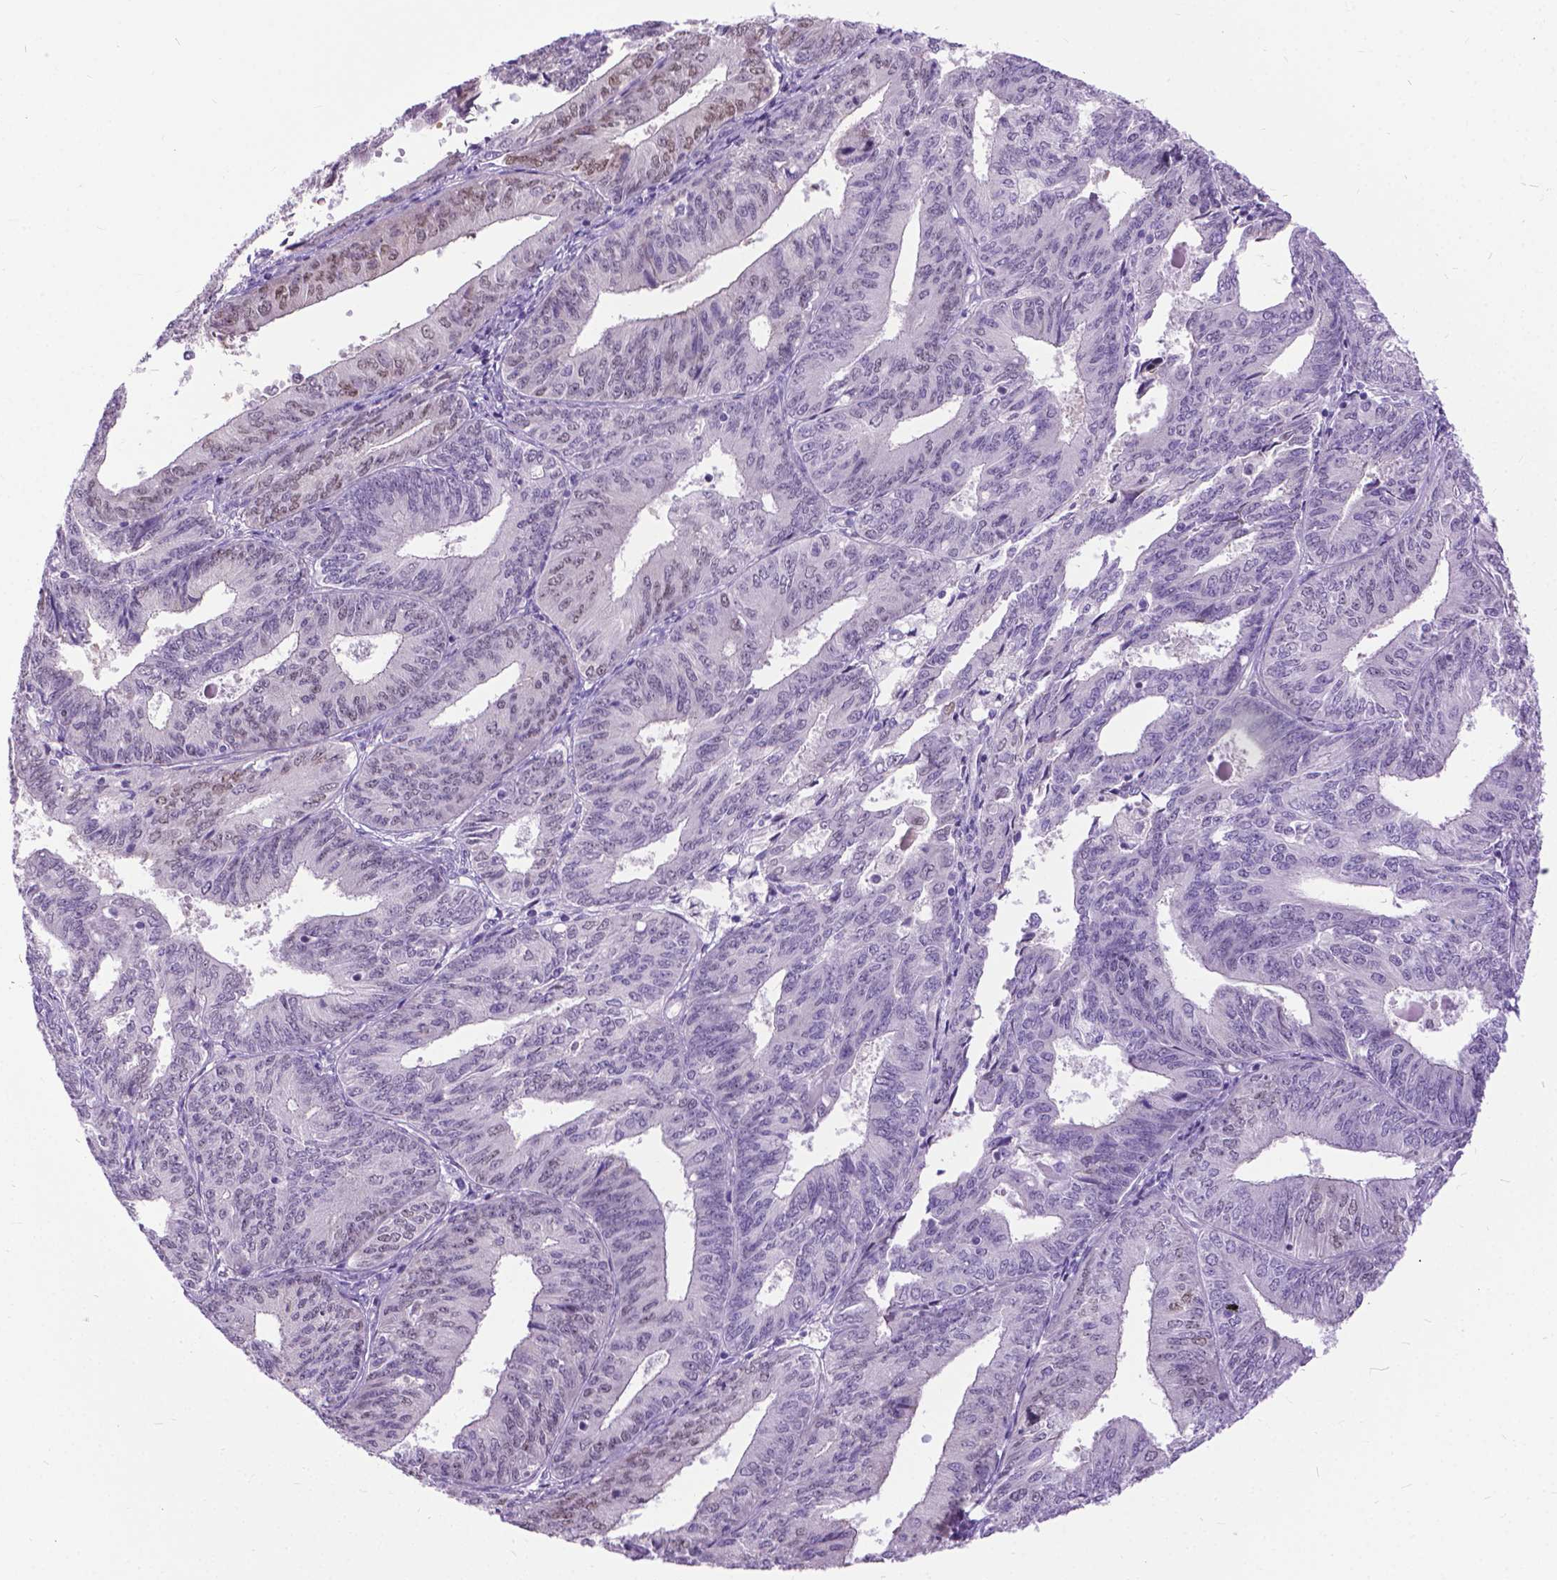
{"staining": {"intensity": "negative", "quantity": "none", "location": "none"}, "tissue": "endometrial cancer", "cell_type": "Tumor cells", "image_type": "cancer", "snomed": [{"axis": "morphology", "description": "Adenocarcinoma, NOS"}, {"axis": "topography", "description": "Endometrium"}], "caption": "High magnification brightfield microscopy of endometrial cancer stained with DAB (brown) and counterstained with hematoxylin (blue): tumor cells show no significant staining.", "gene": "APCDD1L", "patient": {"sex": "female", "age": 58}}